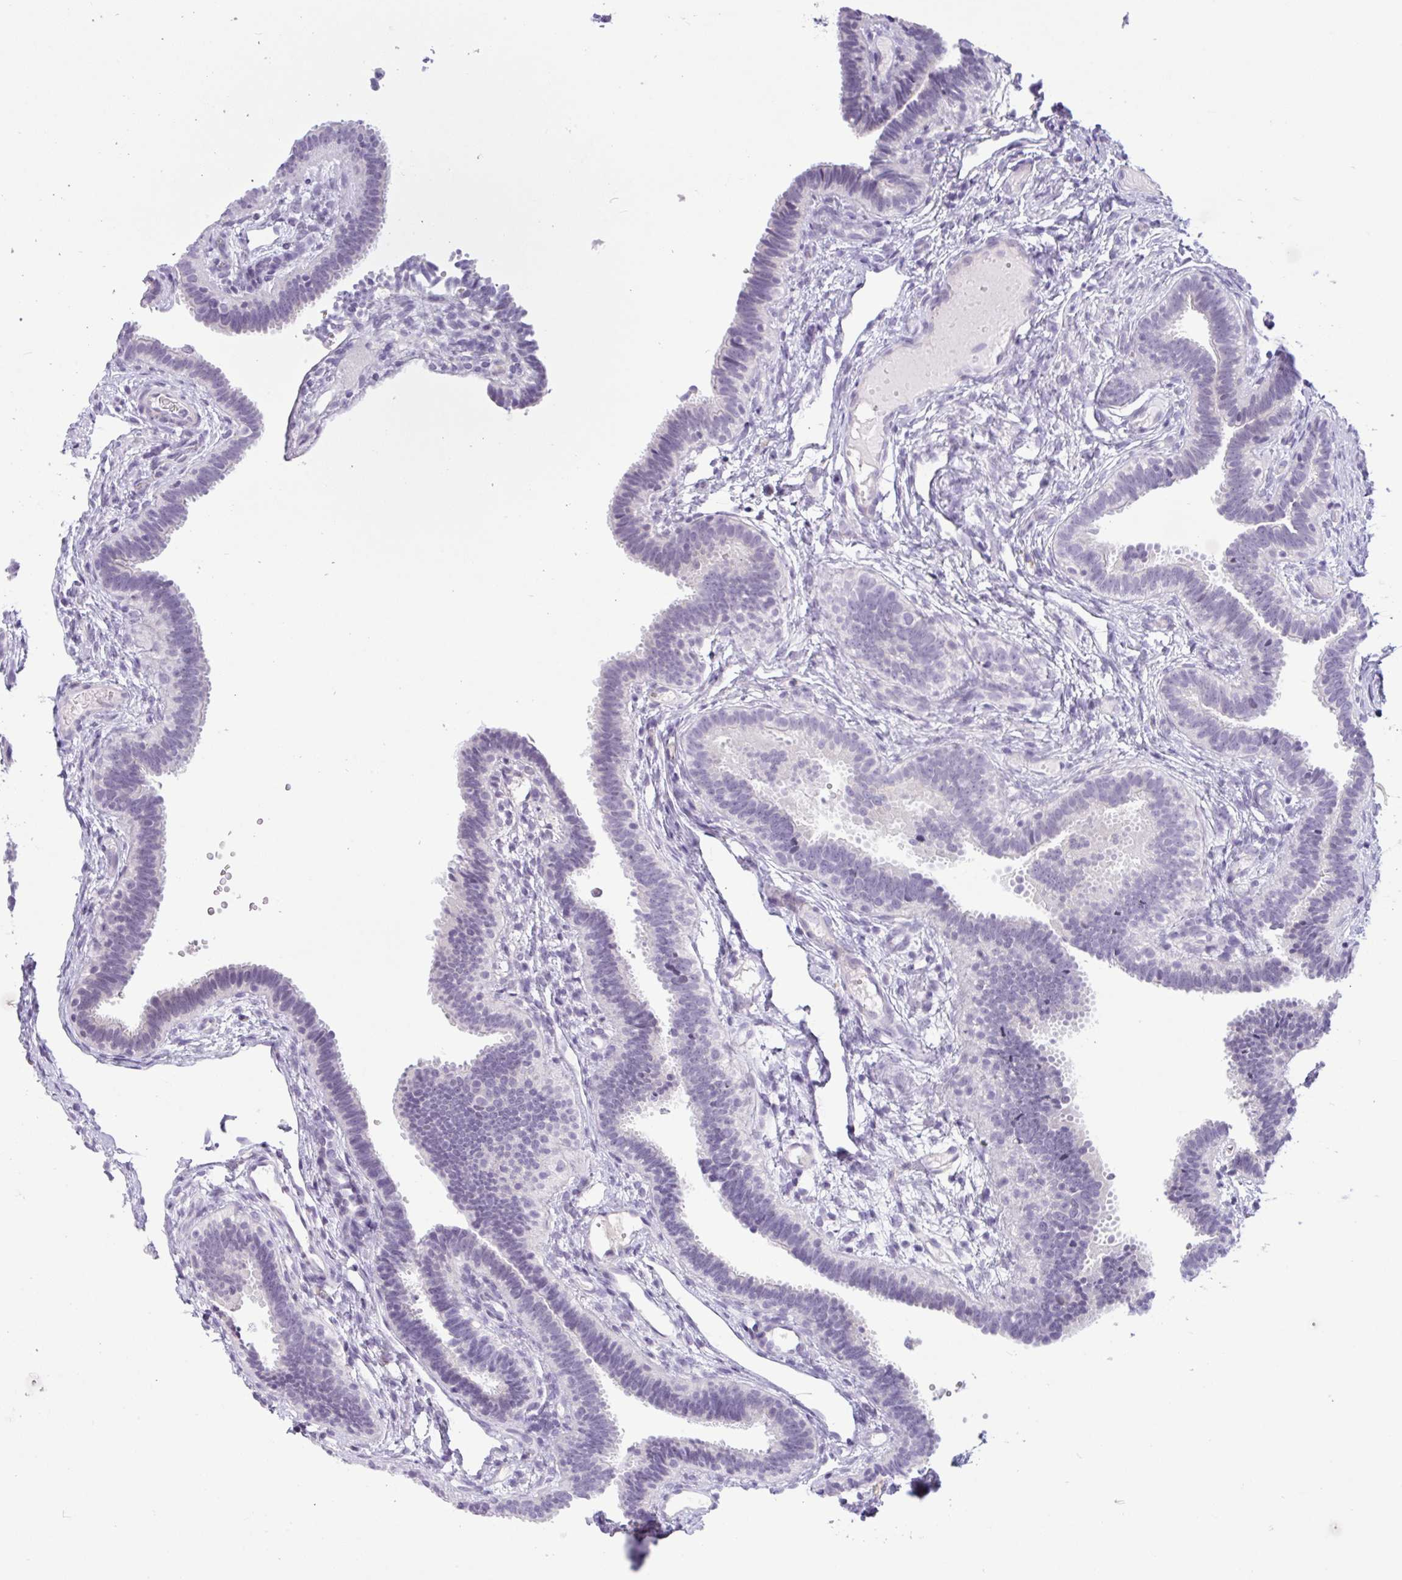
{"staining": {"intensity": "negative", "quantity": "none", "location": "none"}, "tissue": "fallopian tube", "cell_type": "Glandular cells", "image_type": "normal", "snomed": [{"axis": "morphology", "description": "Normal tissue, NOS"}, {"axis": "topography", "description": "Fallopian tube"}], "caption": "This is an immunohistochemistry histopathology image of benign fallopian tube. There is no expression in glandular cells.", "gene": "CTSE", "patient": {"sex": "female", "age": 37}}